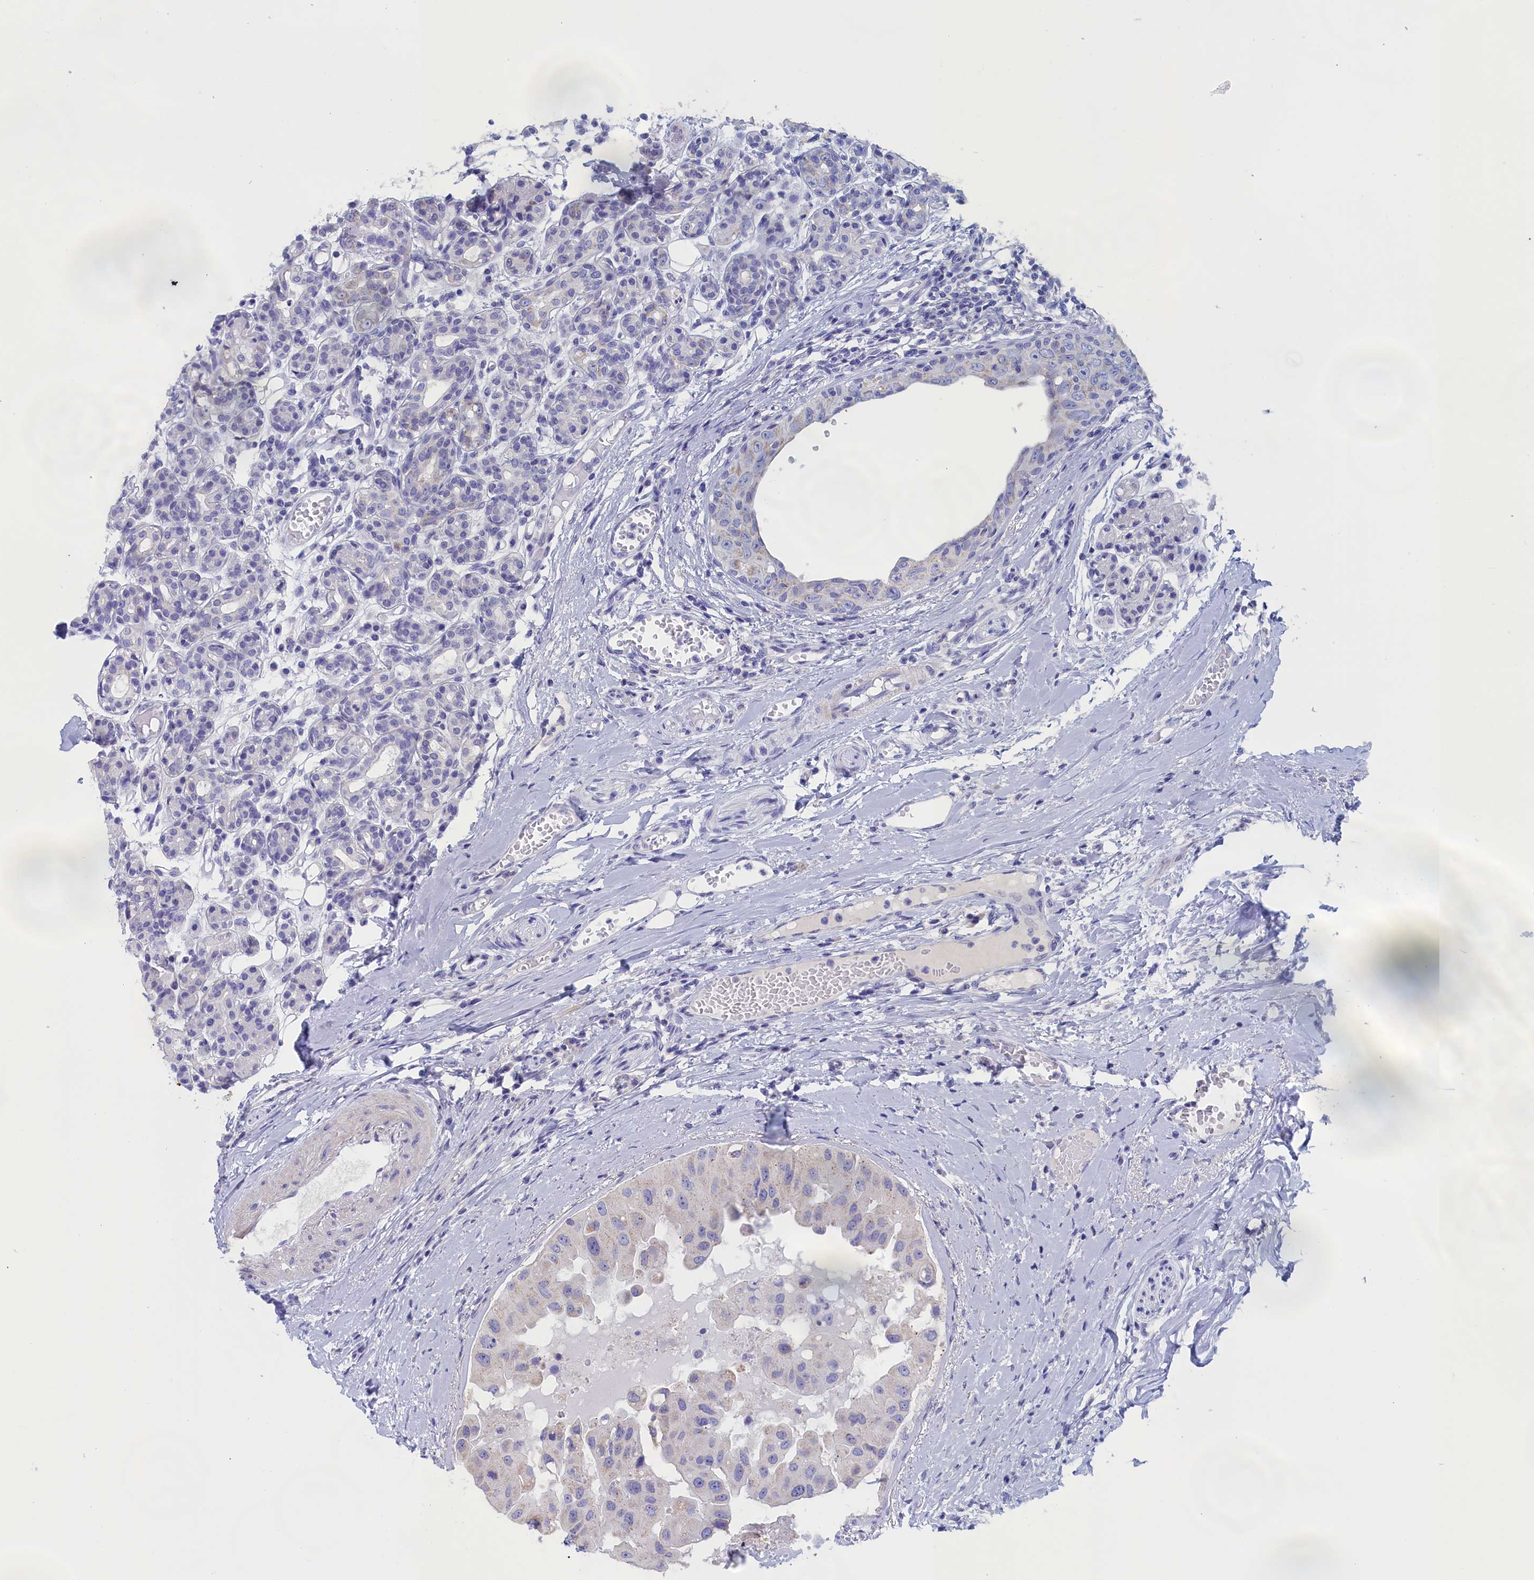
{"staining": {"intensity": "weak", "quantity": "<25%", "location": "cytoplasmic/membranous"}, "tissue": "head and neck cancer", "cell_type": "Tumor cells", "image_type": "cancer", "snomed": [{"axis": "morphology", "description": "Adenocarcinoma, NOS"}, {"axis": "morphology", "description": "Adenocarcinoma, metastatic, NOS"}, {"axis": "topography", "description": "Head-Neck"}], "caption": "There is no significant staining in tumor cells of metastatic adenocarcinoma (head and neck).", "gene": "ANKRD2", "patient": {"sex": "male", "age": 75}}